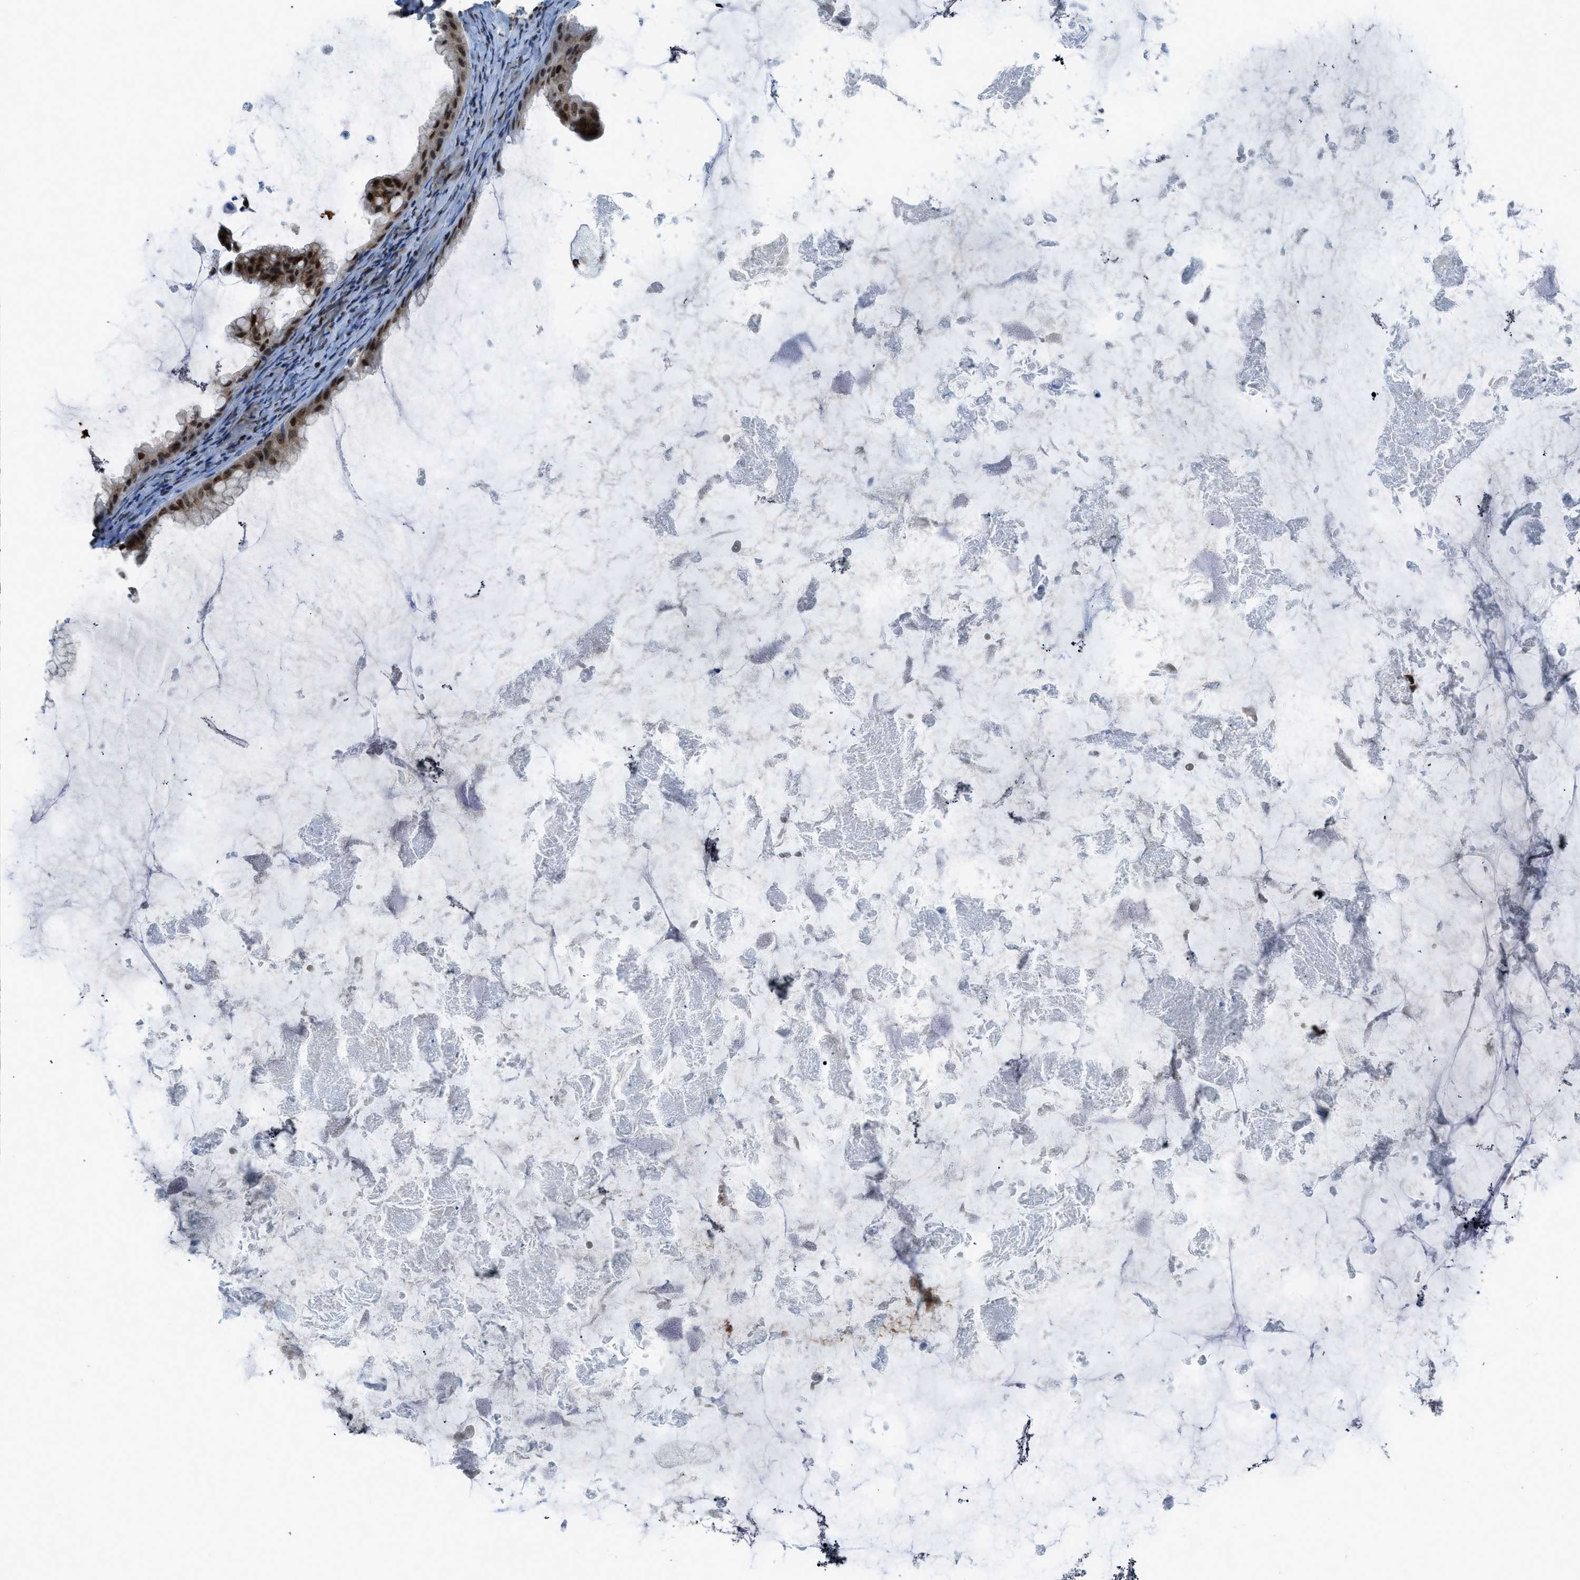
{"staining": {"intensity": "strong", "quantity": ">75%", "location": "nuclear"}, "tissue": "ovarian cancer", "cell_type": "Tumor cells", "image_type": "cancer", "snomed": [{"axis": "morphology", "description": "Cystadenocarcinoma, mucinous, NOS"}, {"axis": "topography", "description": "Ovary"}], "caption": "High-power microscopy captured an IHC histopathology image of ovarian cancer, revealing strong nuclear expression in about >75% of tumor cells. The staining is performed using DAB (3,3'-diaminobenzidine) brown chromogen to label protein expression. The nuclei are counter-stained blue using hematoxylin.", "gene": "RAD51B", "patient": {"sex": "female", "age": 61}}